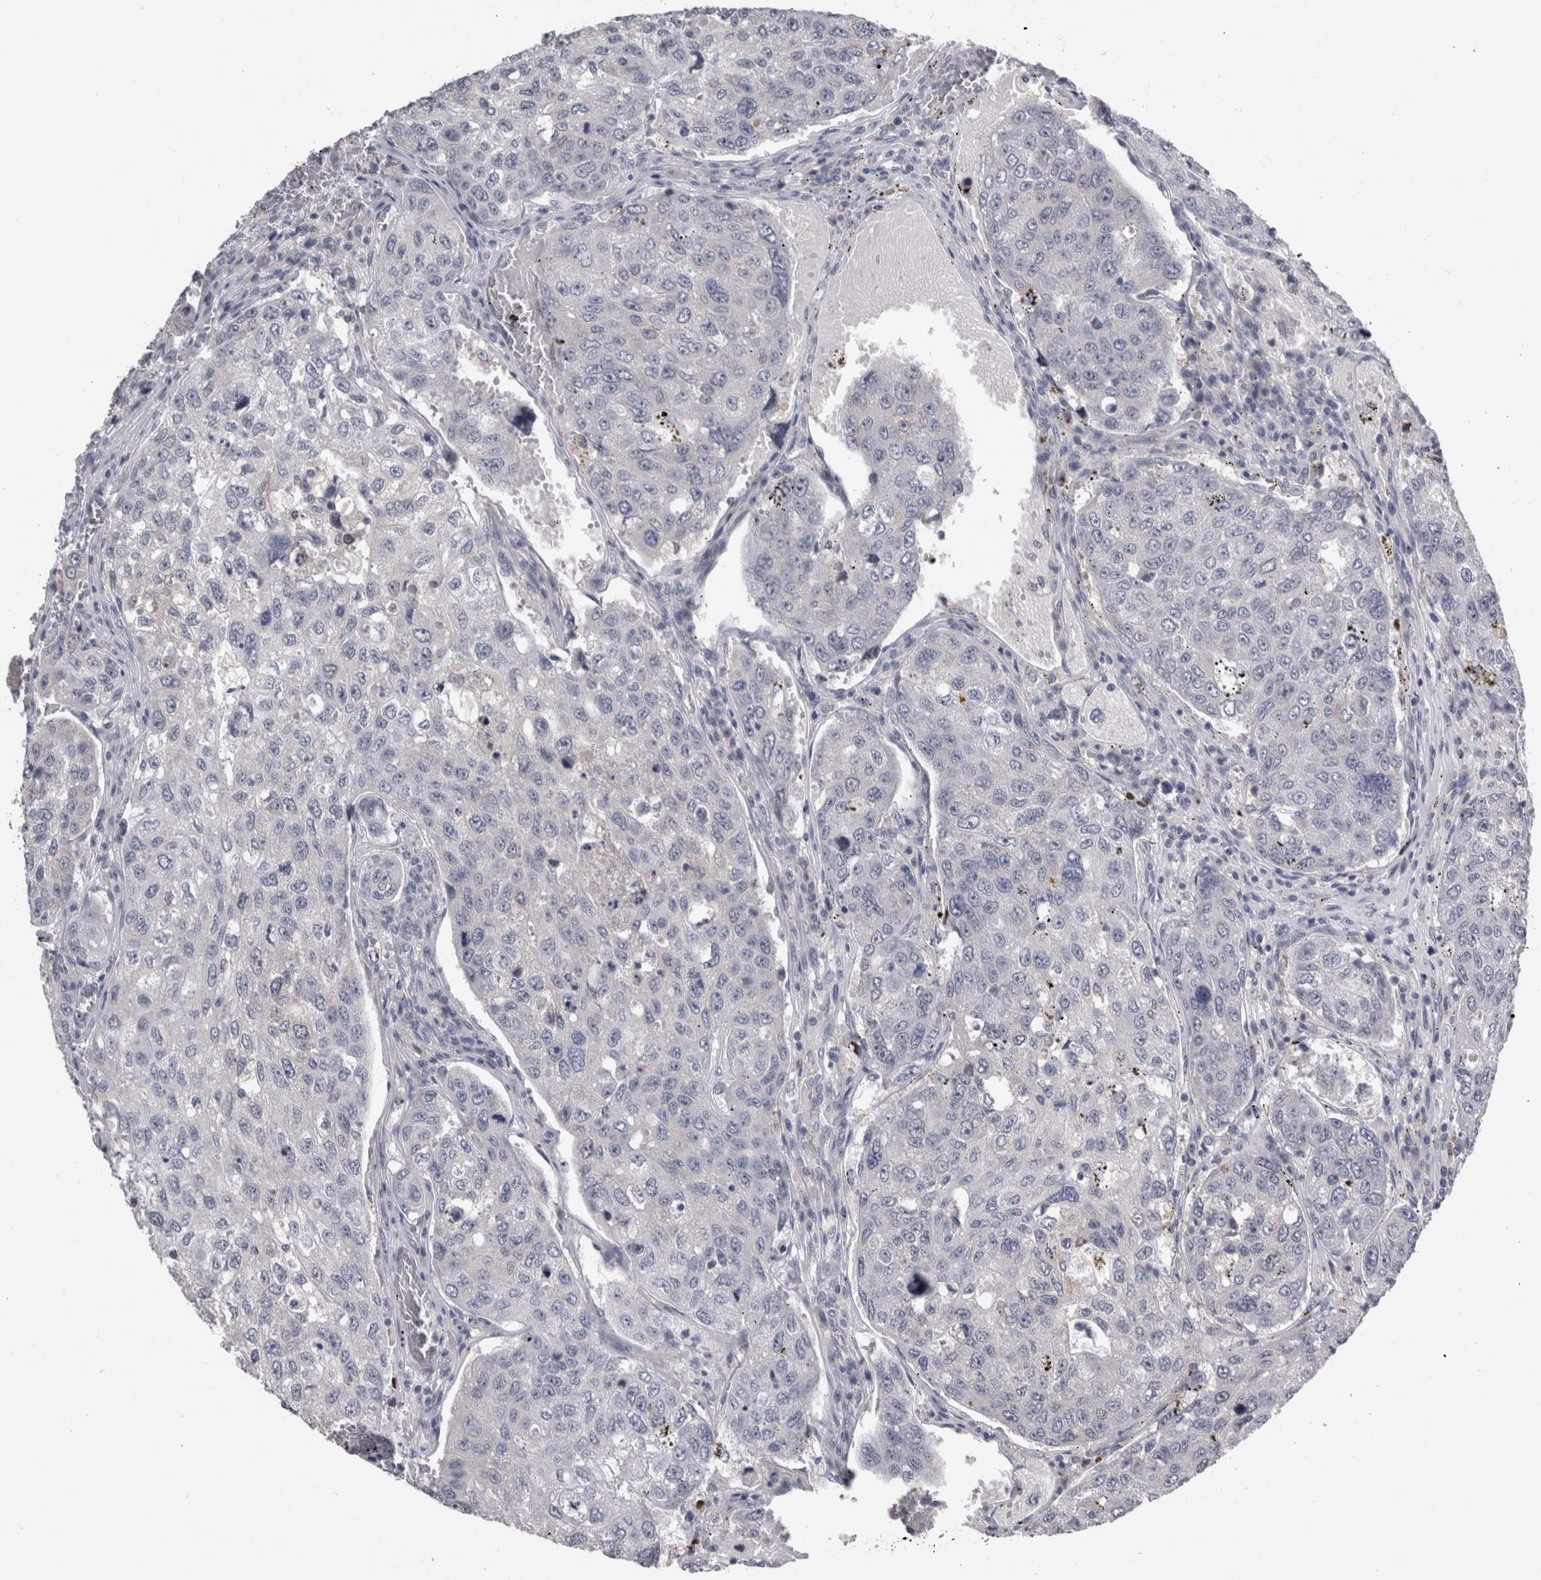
{"staining": {"intensity": "negative", "quantity": "none", "location": "none"}, "tissue": "urothelial cancer", "cell_type": "Tumor cells", "image_type": "cancer", "snomed": [{"axis": "morphology", "description": "Urothelial carcinoma, High grade"}, {"axis": "topography", "description": "Lymph node"}, {"axis": "topography", "description": "Urinary bladder"}], "caption": "Protein analysis of high-grade urothelial carcinoma reveals no significant positivity in tumor cells.", "gene": "TCAP", "patient": {"sex": "male", "age": 51}}